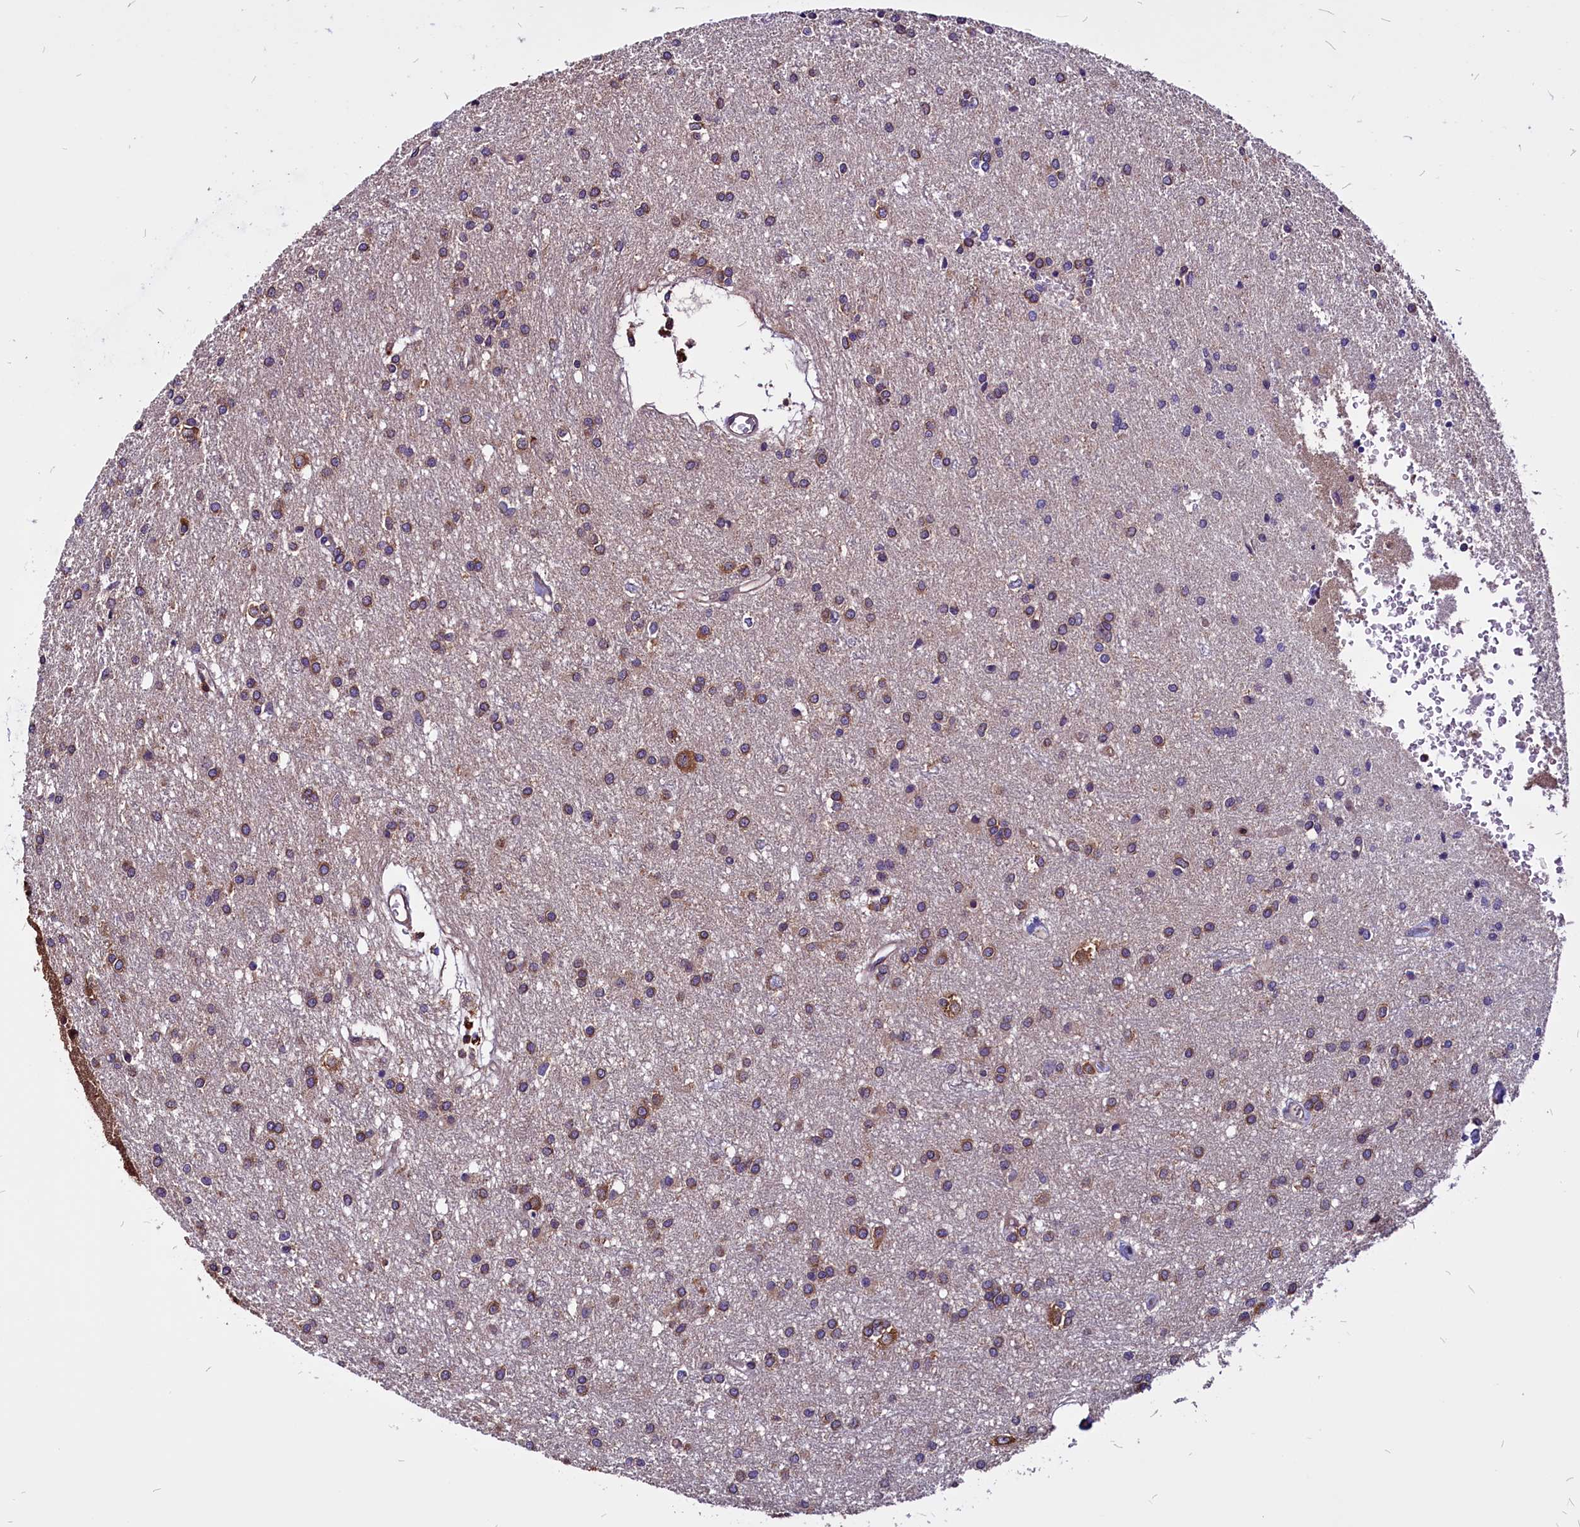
{"staining": {"intensity": "moderate", "quantity": "25%-75%", "location": "cytoplasmic/membranous"}, "tissue": "glioma", "cell_type": "Tumor cells", "image_type": "cancer", "snomed": [{"axis": "morphology", "description": "Glioma, malignant, High grade"}, {"axis": "topography", "description": "Brain"}], "caption": "Protein analysis of glioma tissue demonstrates moderate cytoplasmic/membranous staining in about 25%-75% of tumor cells.", "gene": "EIF3G", "patient": {"sex": "female", "age": 50}}